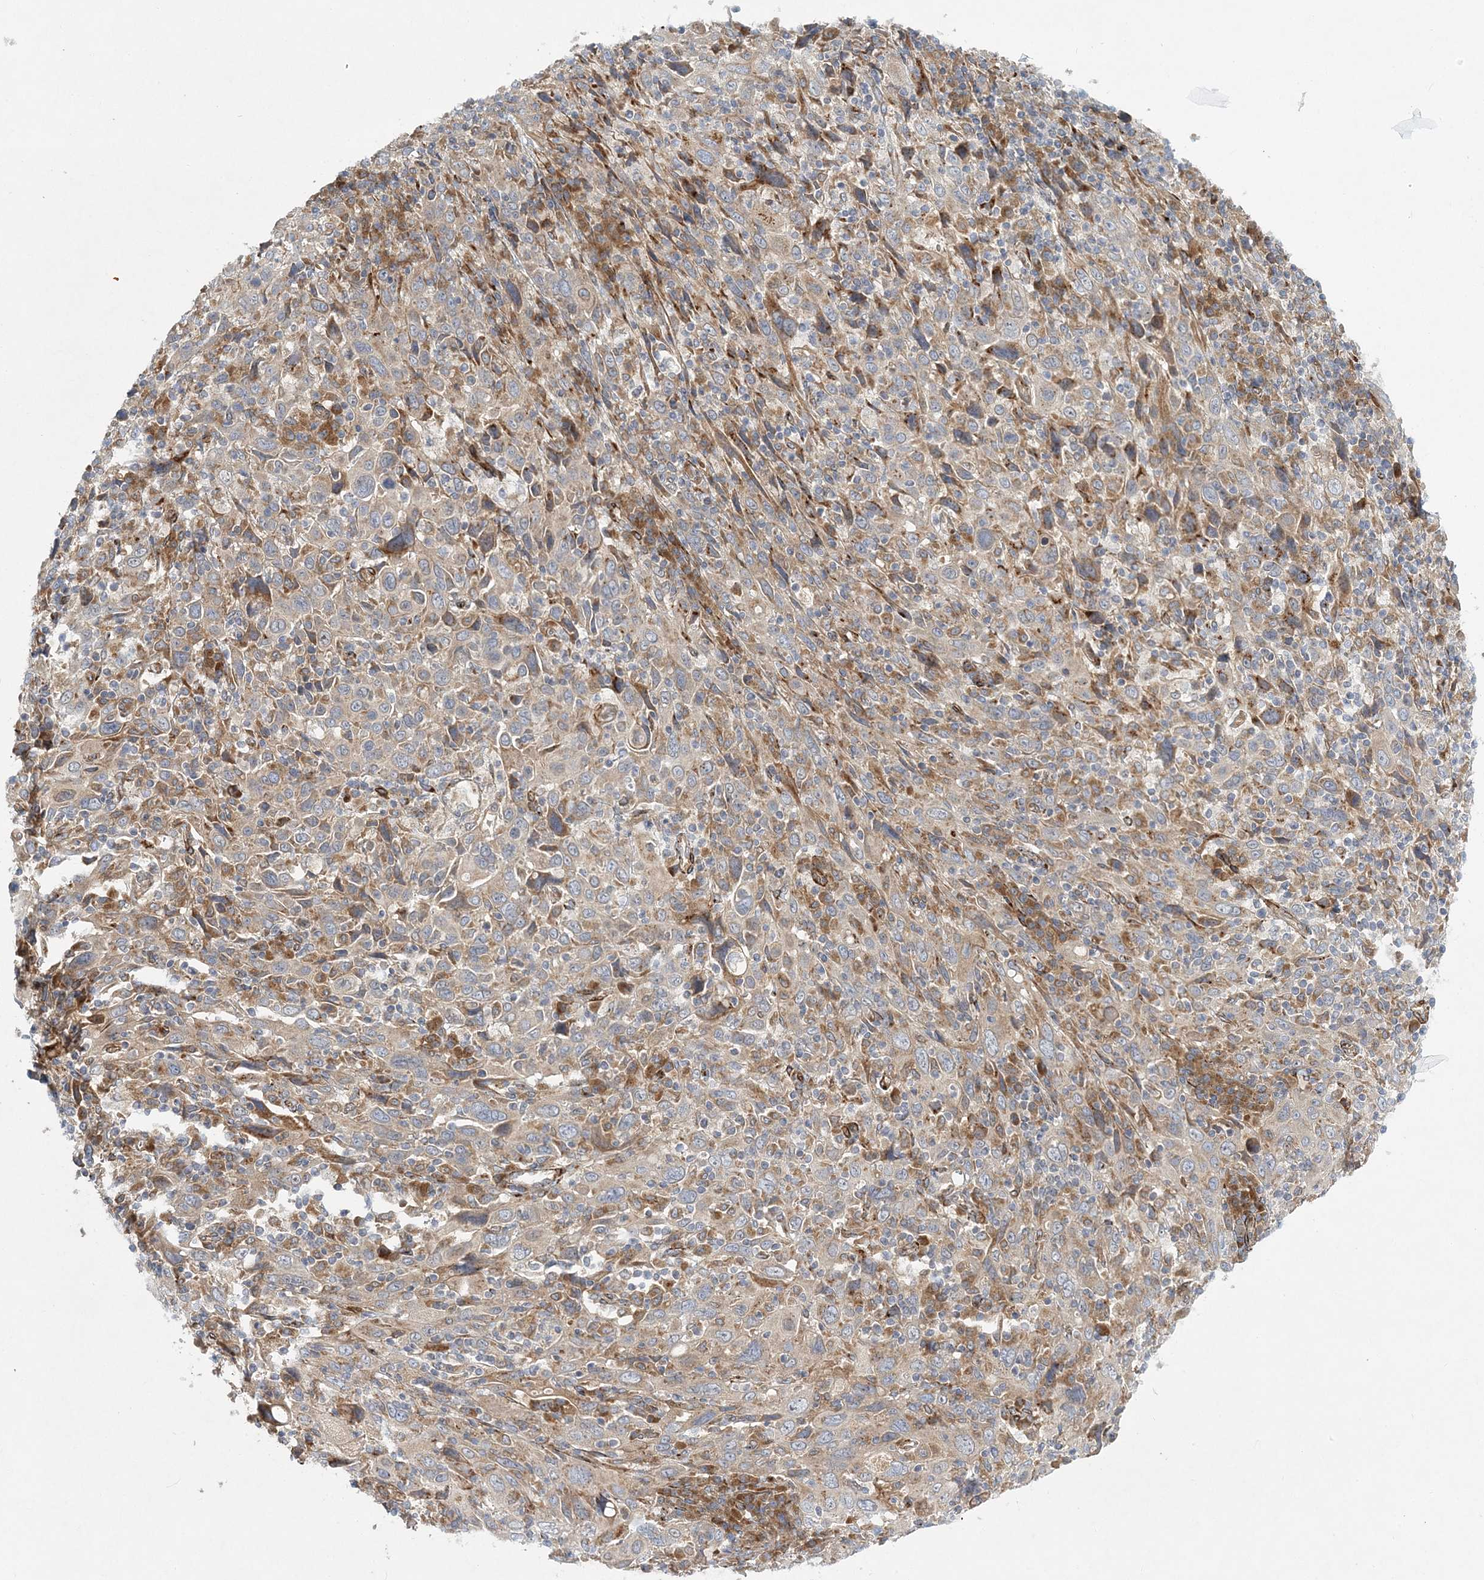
{"staining": {"intensity": "weak", "quantity": "25%-75%", "location": "cytoplasmic/membranous"}, "tissue": "cervical cancer", "cell_type": "Tumor cells", "image_type": "cancer", "snomed": [{"axis": "morphology", "description": "Squamous cell carcinoma, NOS"}, {"axis": "topography", "description": "Cervix"}], "caption": "Cervical cancer stained with immunohistochemistry reveals weak cytoplasmic/membranous staining in about 25%-75% of tumor cells. (DAB IHC, brown staining for protein, blue staining for nuclei).", "gene": "NBAS", "patient": {"sex": "female", "age": 46}}